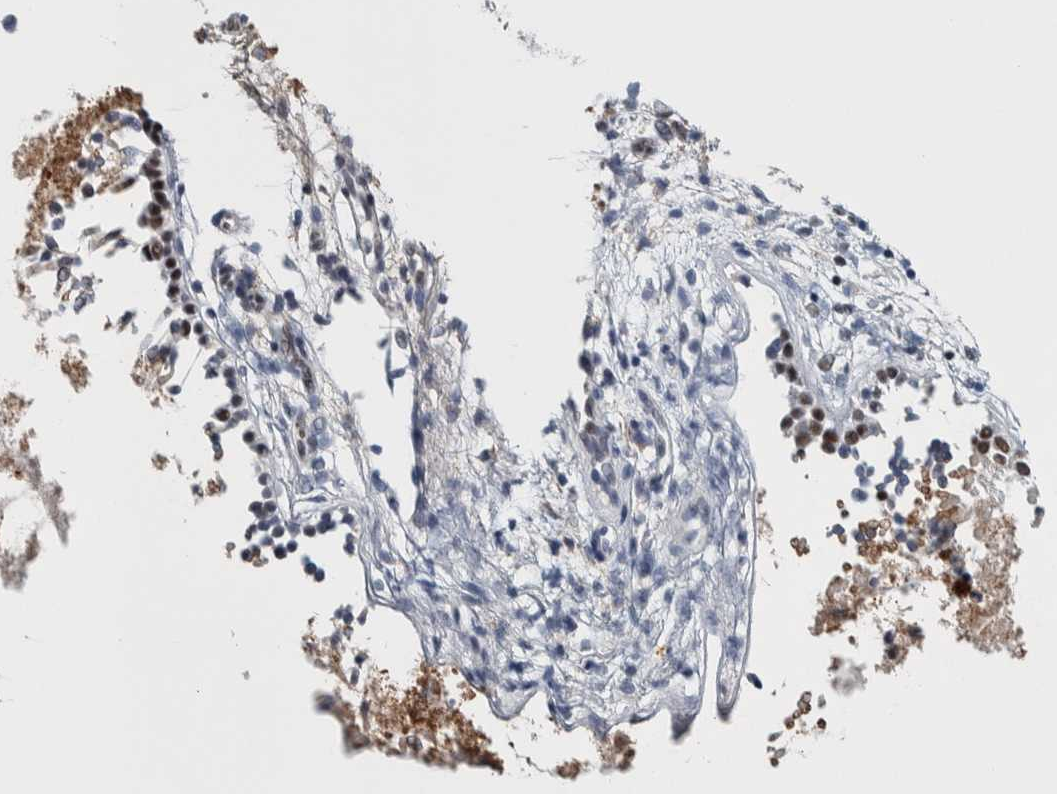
{"staining": {"intensity": "strong", "quantity": ">75%", "location": "nuclear"}, "tissue": "nasopharynx", "cell_type": "Respiratory epithelial cells", "image_type": "normal", "snomed": [{"axis": "morphology", "description": "Normal tissue, NOS"}, {"axis": "topography", "description": "Nasopharynx"}], "caption": "An IHC micrograph of benign tissue is shown. Protein staining in brown shows strong nuclear positivity in nasopharynx within respiratory epithelial cells.", "gene": "ASPN", "patient": {"sex": "male", "age": 21}}